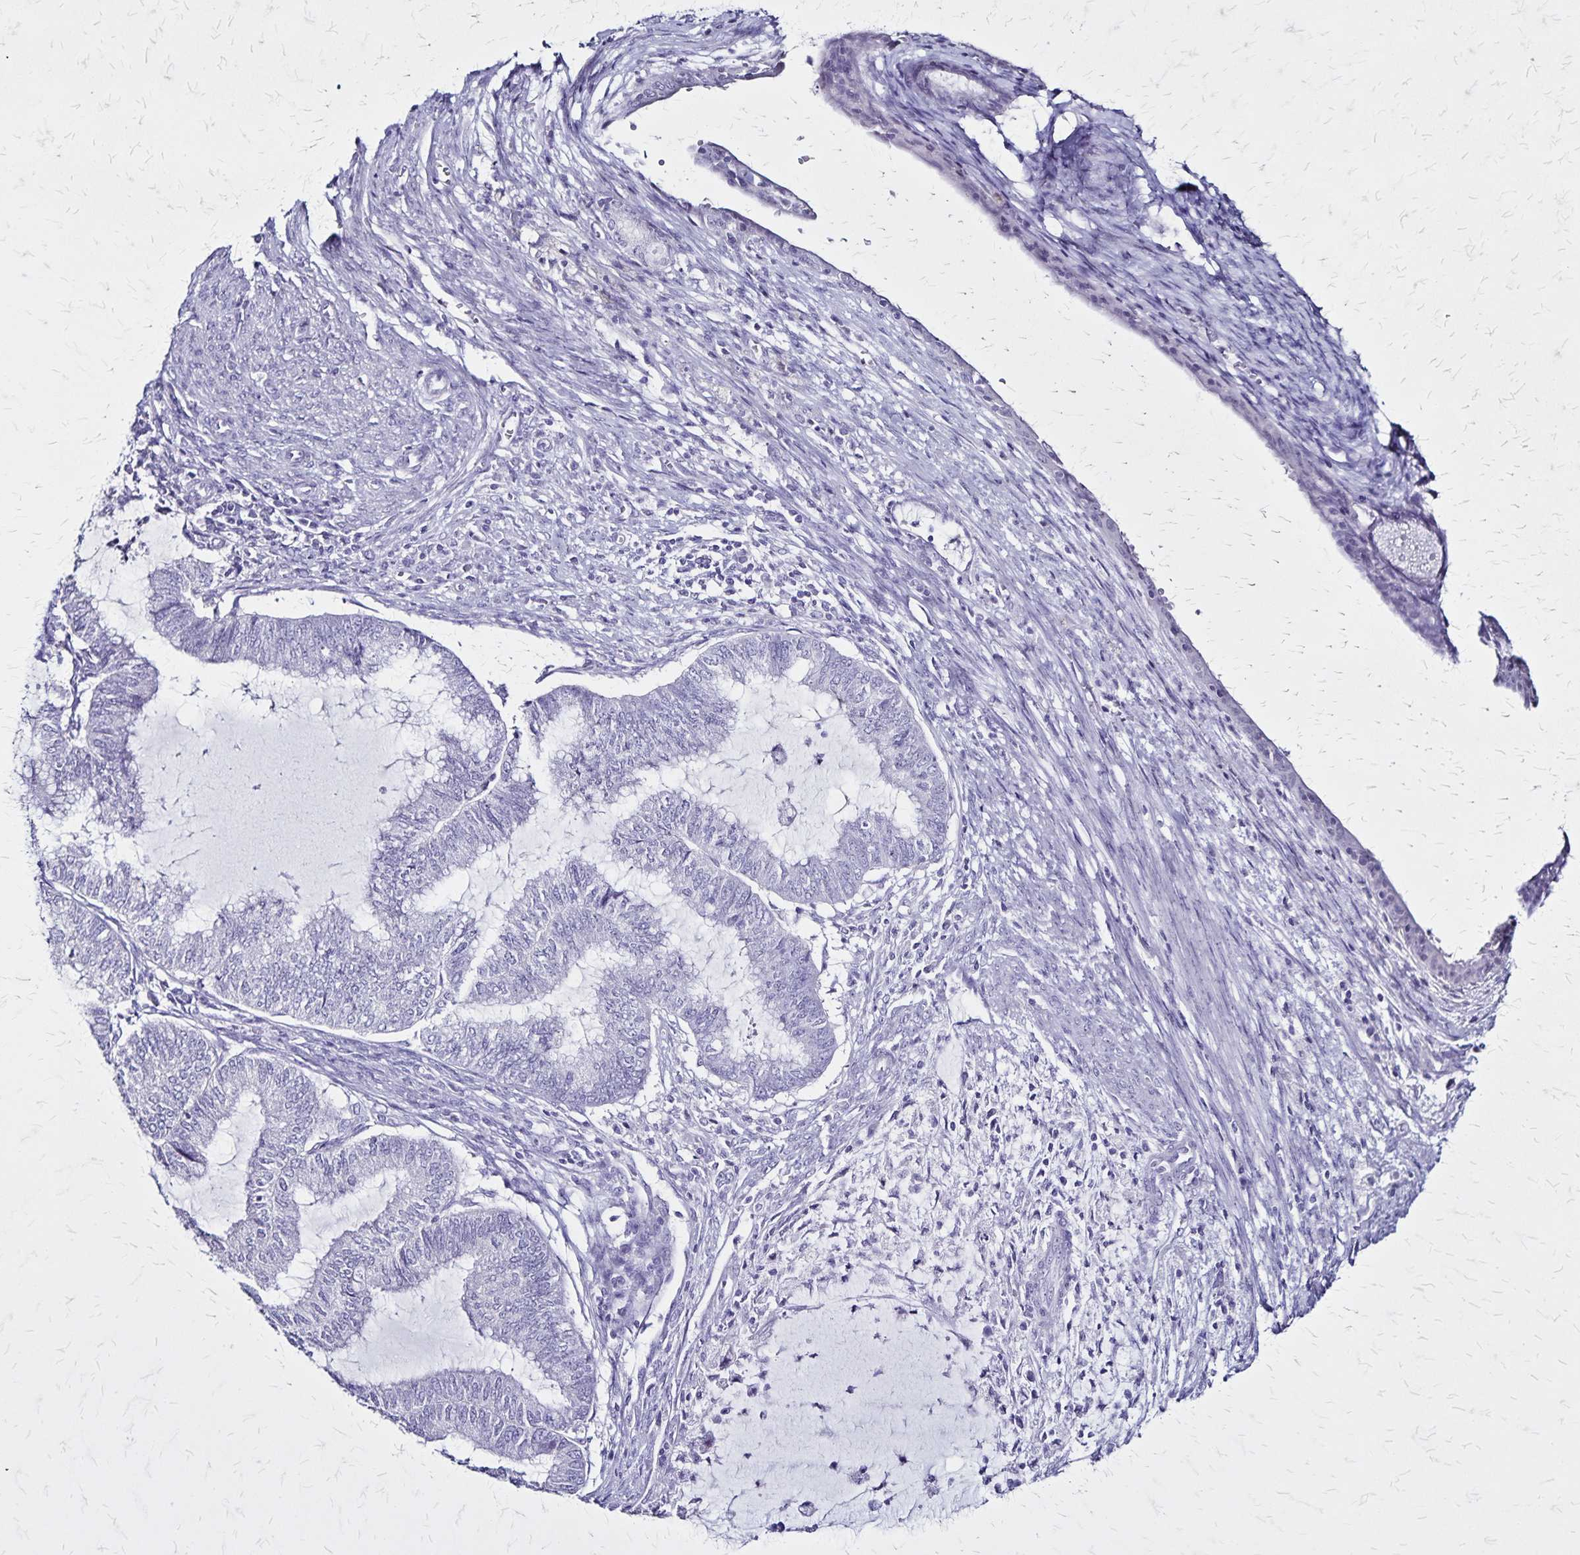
{"staining": {"intensity": "negative", "quantity": "none", "location": "none"}, "tissue": "endometrial cancer", "cell_type": "Tumor cells", "image_type": "cancer", "snomed": [{"axis": "morphology", "description": "Adenocarcinoma, NOS"}, {"axis": "topography", "description": "Endometrium"}], "caption": "Endometrial cancer (adenocarcinoma) was stained to show a protein in brown. There is no significant positivity in tumor cells.", "gene": "PLXNA4", "patient": {"sex": "female", "age": 79}}